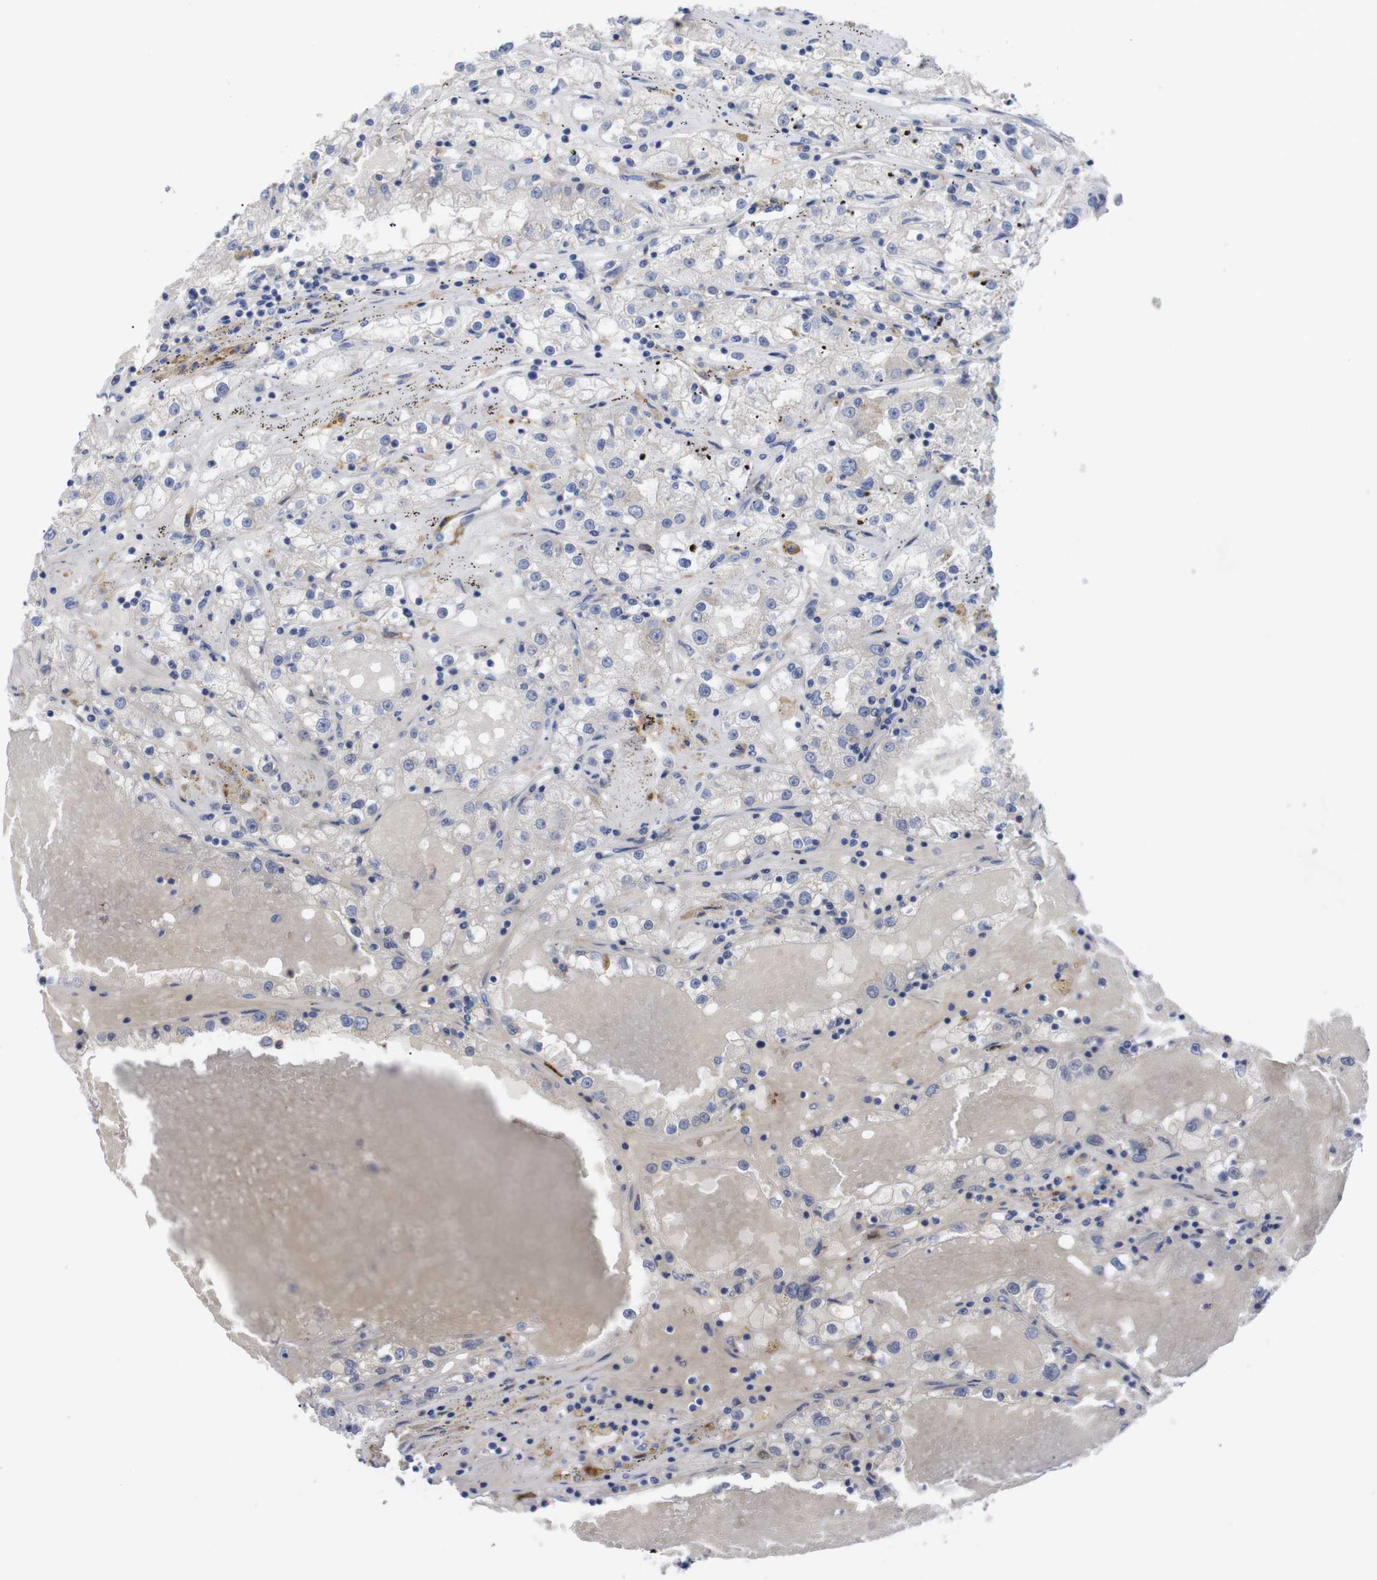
{"staining": {"intensity": "negative", "quantity": "none", "location": "none"}, "tissue": "renal cancer", "cell_type": "Tumor cells", "image_type": "cancer", "snomed": [{"axis": "morphology", "description": "Adenocarcinoma, NOS"}, {"axis": "topography", "description": "Kidney"}], "caption": "Adenocarcinoma (renal) stained for a protein using immunohistochemistry (IHC) demonstrates no staining tumor cells.", "gene": "C5AR1", "patient": {"sex": "male", "age": 56}}